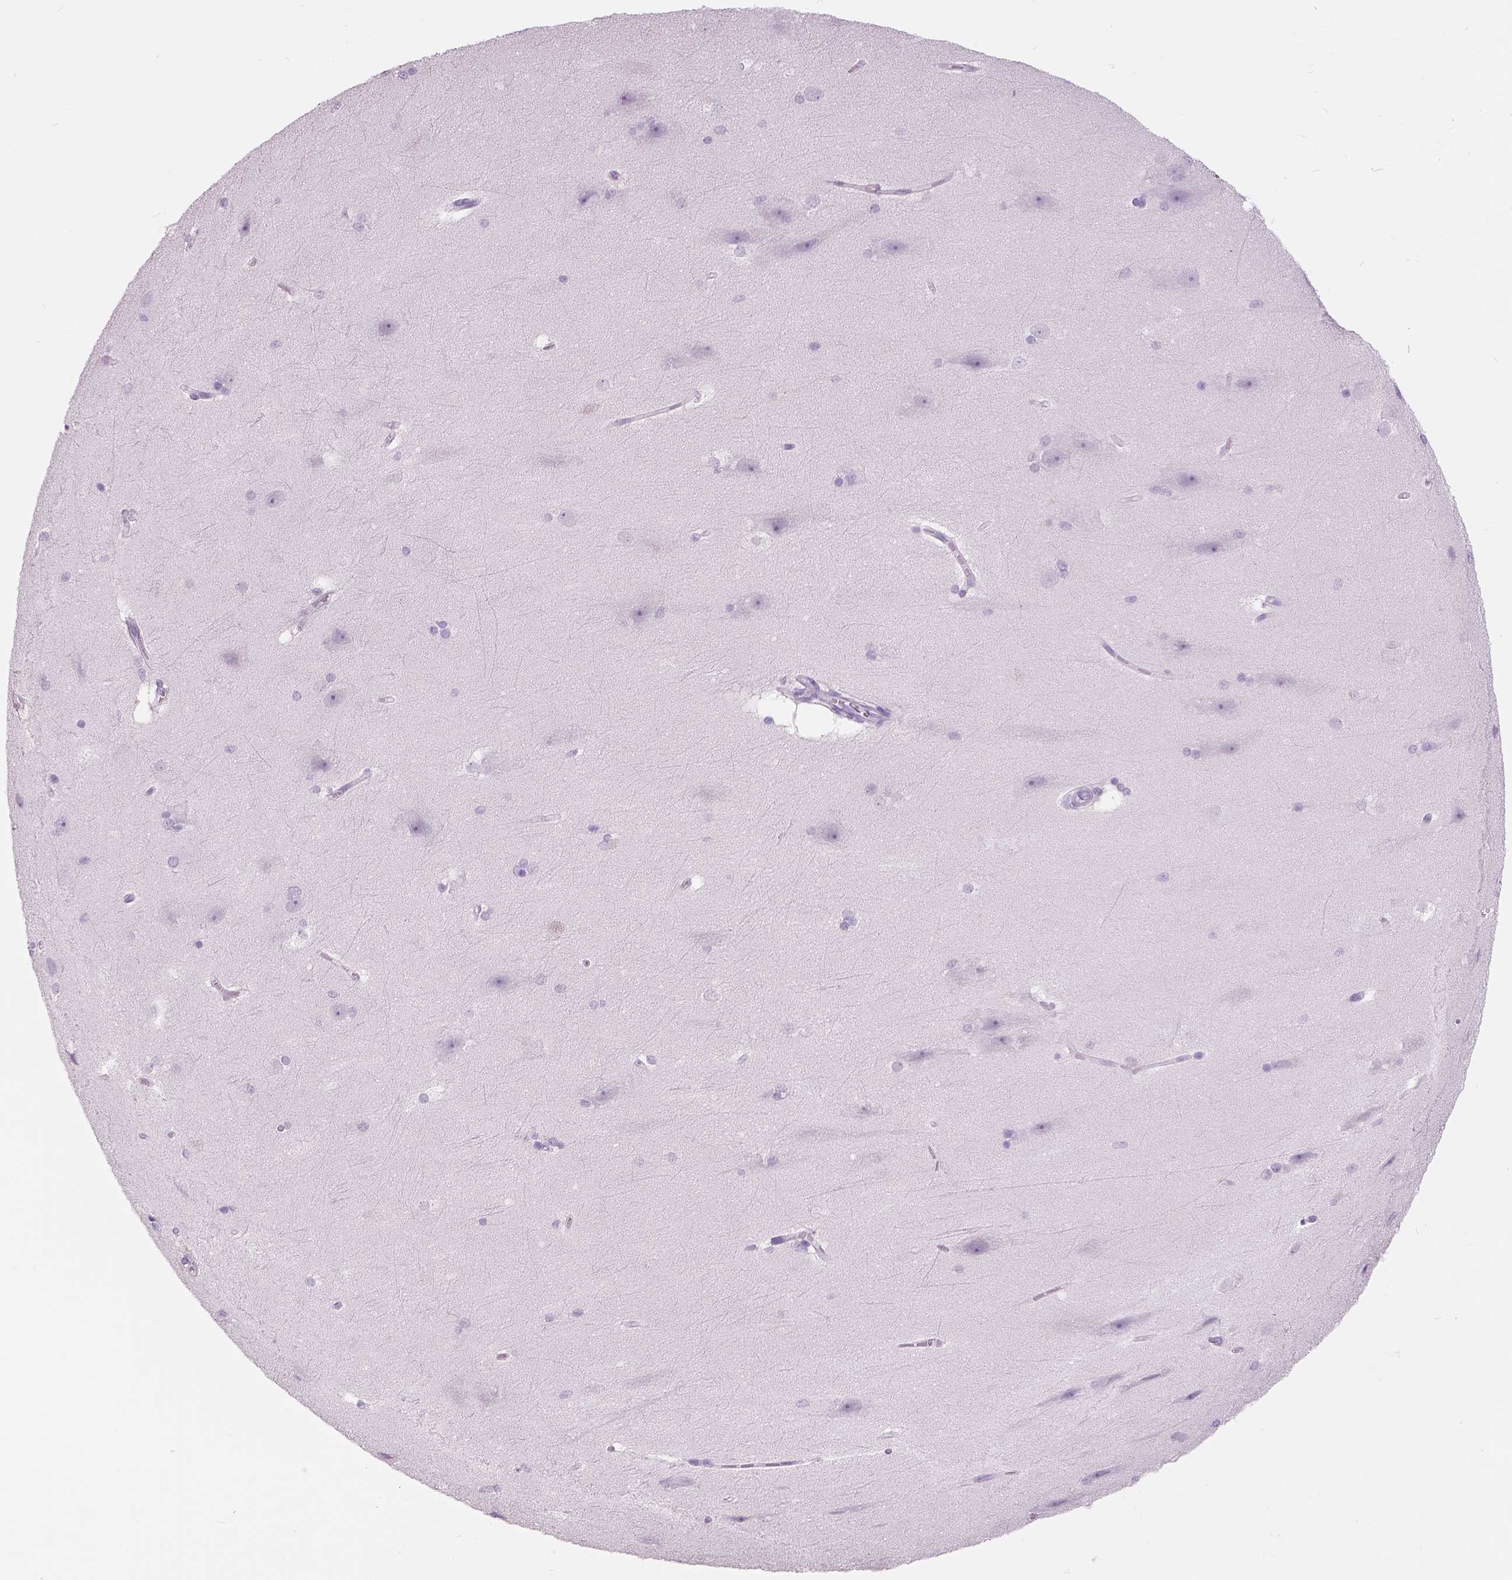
{"staining": {"intensity": "negative", "quantity": "none", "location": "none"}, "tissue": "hippocampus", "cell_type": "Glial cells", "image_type": "normal", "snomed": [{"axis": "morphology", "description": "Normal tissue, NOS"}, {"axis": "topography", "description": "Cerebral cortex"}, {"axis": "topography", "description": "Hippocampus"}], "caption": "Glial cells are negative for brown protein staining in benign hippocampus.", "gene": "SFTPD", "patient": {"sex": "female", "age": 19}}